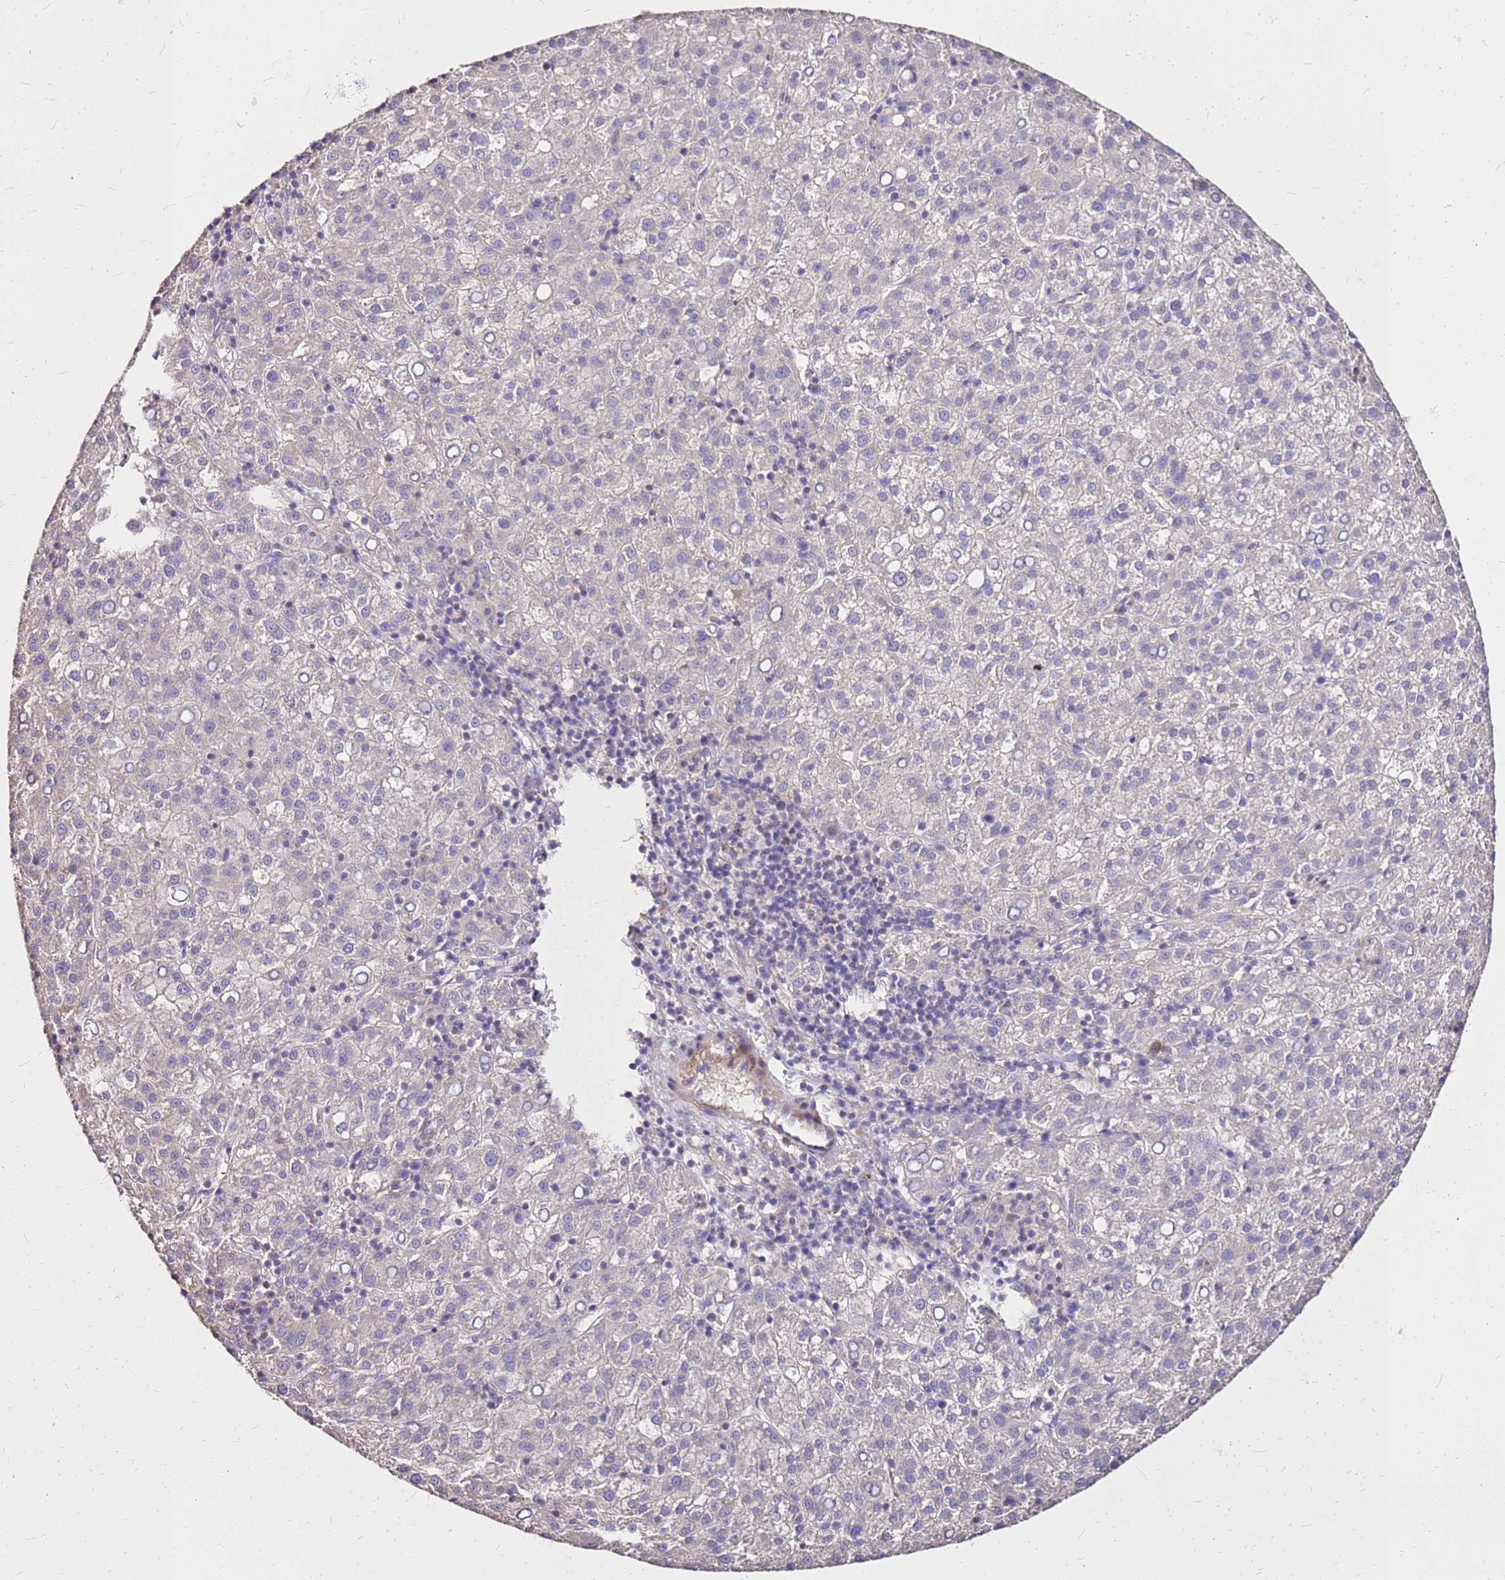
{"staining": {"intensity": "negative", "quantity": "none", "location": "none"}, "tissue": "liver cancer", "cell_type": "Tumor cells", "image_type": "cancer", "snomed": [{"axis": "morphology", "description": "Carcinoma, Hepatocellular, NOS"}, {"axis": "topography", "description": "Liver"}], "caption": "IHC photomicrograph of human liver hepatocellular carcinoma stained for a protein (brown), which demonstrates no expression in tumor cells.", "gene": "EXD3", "patient": {"sex": "female", "age": 58}}